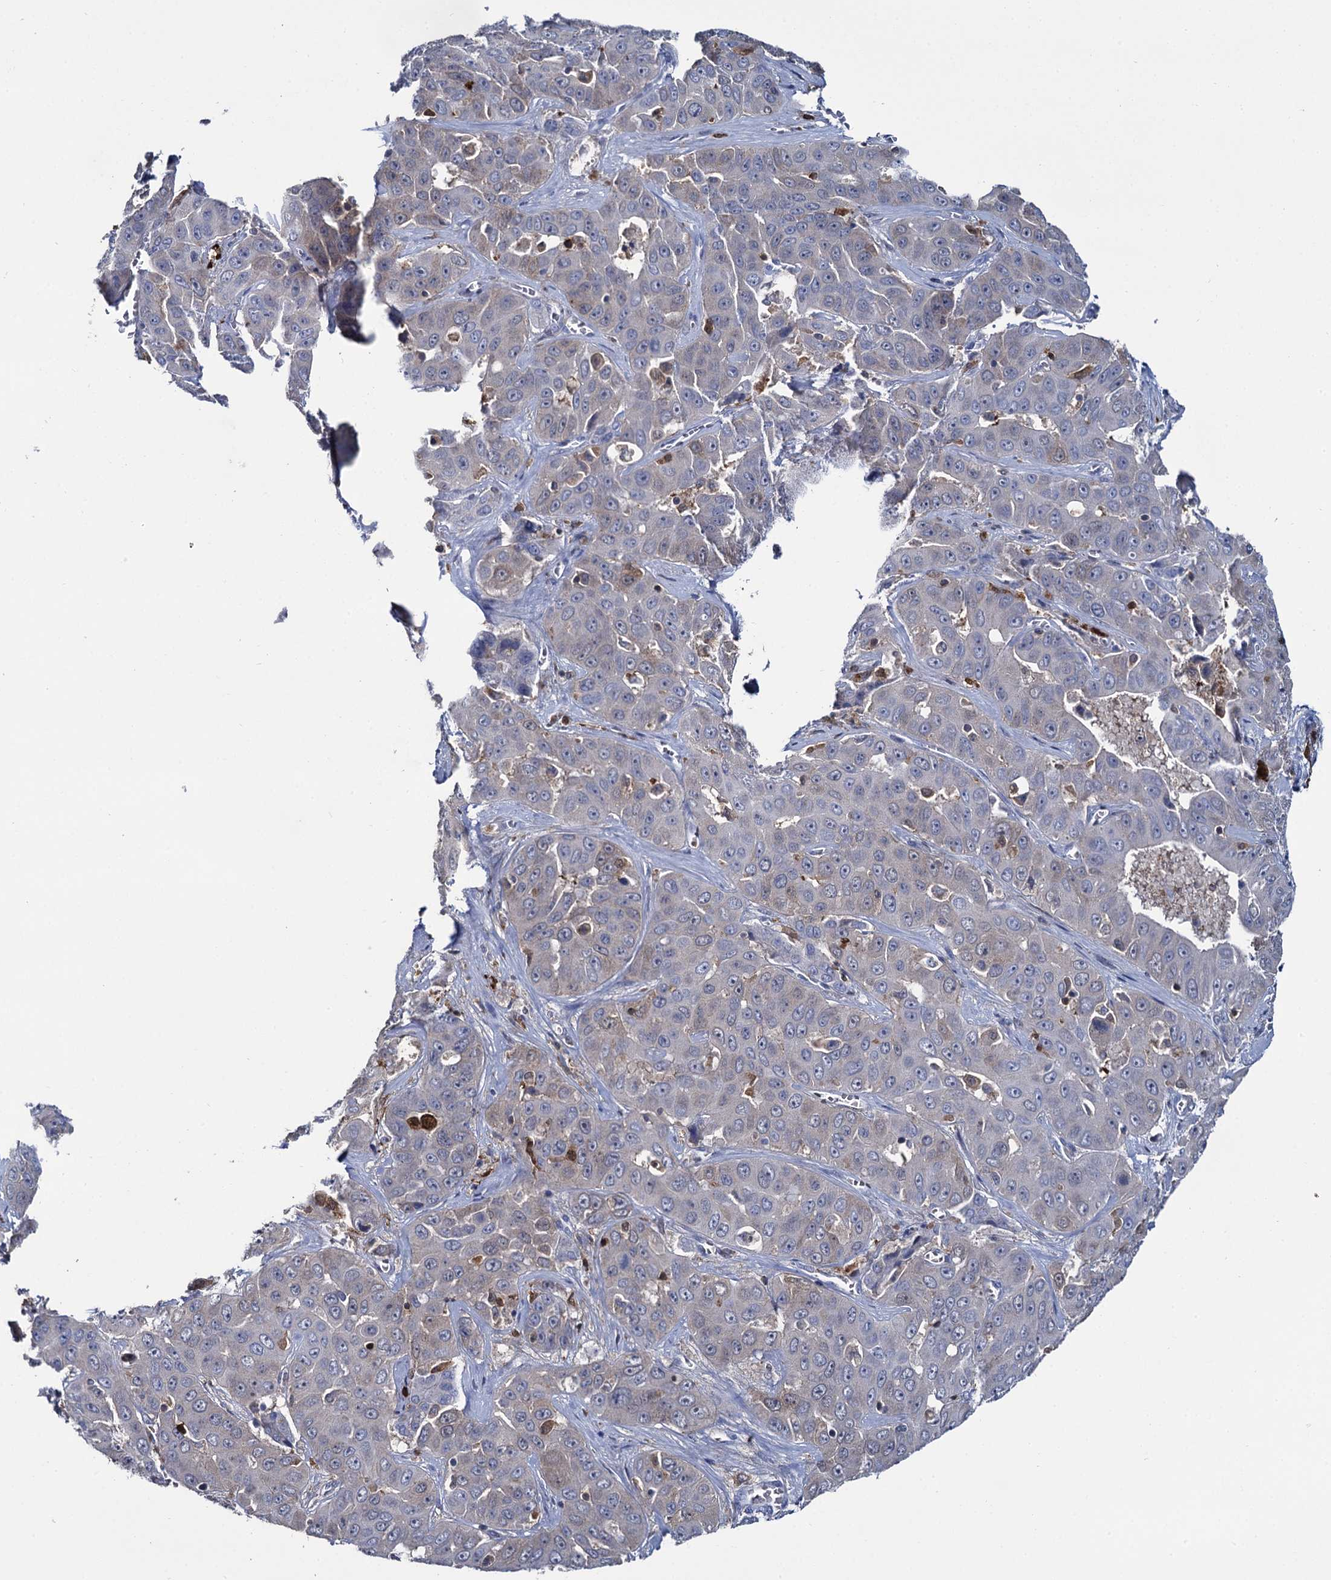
{"staining": {"intensity": "negative", "quantity": "none", "location": "none"}, "tissue": "liver cancer", "cell_type": "Tumor cells", "image_type": "cancer", "snomed": [{"axis": "morphology", "description": "Cholangiocarcinoma"}, {"axis": "topography", "description": "Liver"}], "caption": "Immunohistochemical staining of human liver cancer reveals no significant positivity in tumor cells.", "gene": "FABP5", "patient": {"sex": "female", "age": 52}}